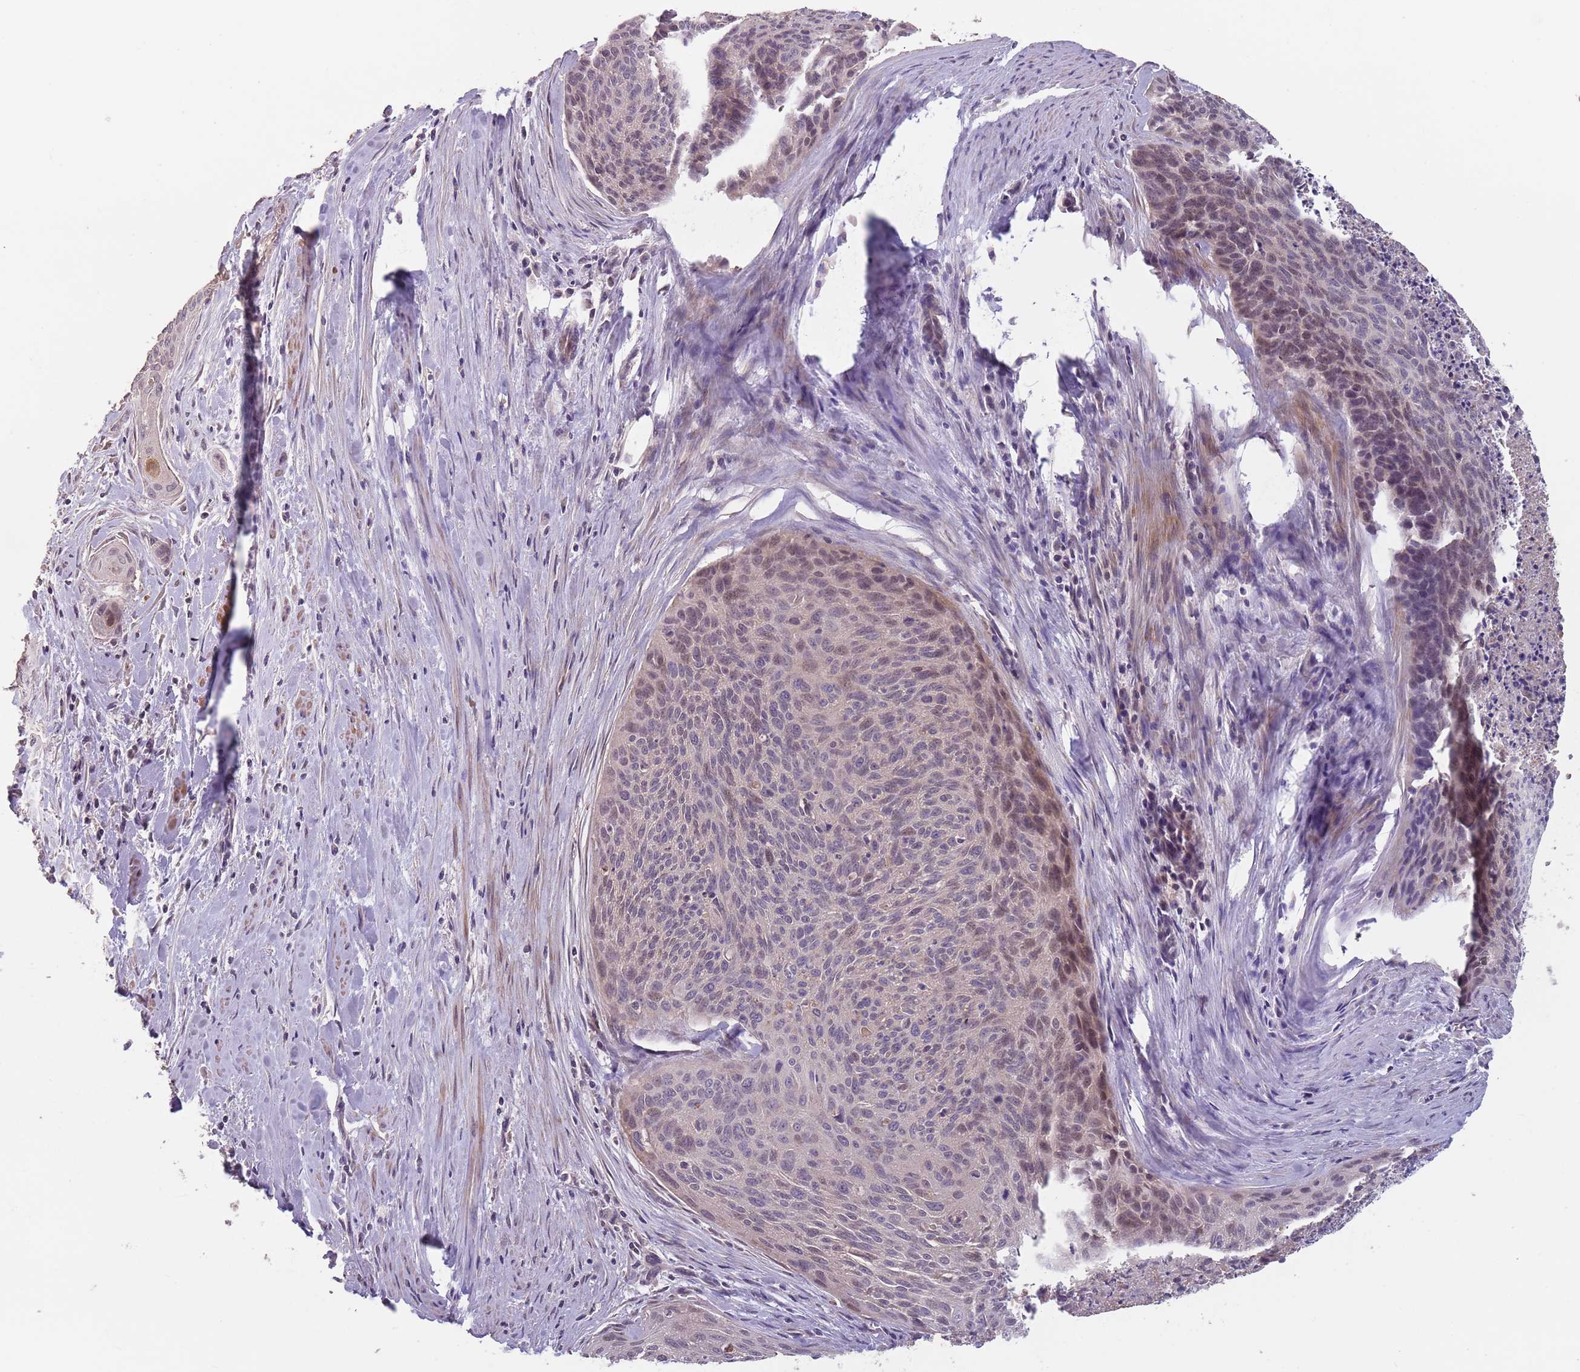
{"staining": {"intensity": "moderate", "quantity": "<25%", "location": "cytoplasmic/membranous,nuclear"}, "tissue": "cervical cancer", "cell_type": "Tumor cells", "image_type": "cancer", "snomed": [{"axis": "morphology", "description": "Squamous cell carcinoma, NOS"}, {"axis": "topography", "description": "Cervix"}], "caption": "Protein analysis of squamous cell carcinoma (cervical) tissue reveals moderate cytoplasmic/membranous and nuclear positivity in approximately <25% of tumor cells.", "gene": "MBD3L1", "patient": {"sex": "female", "age": 55}}